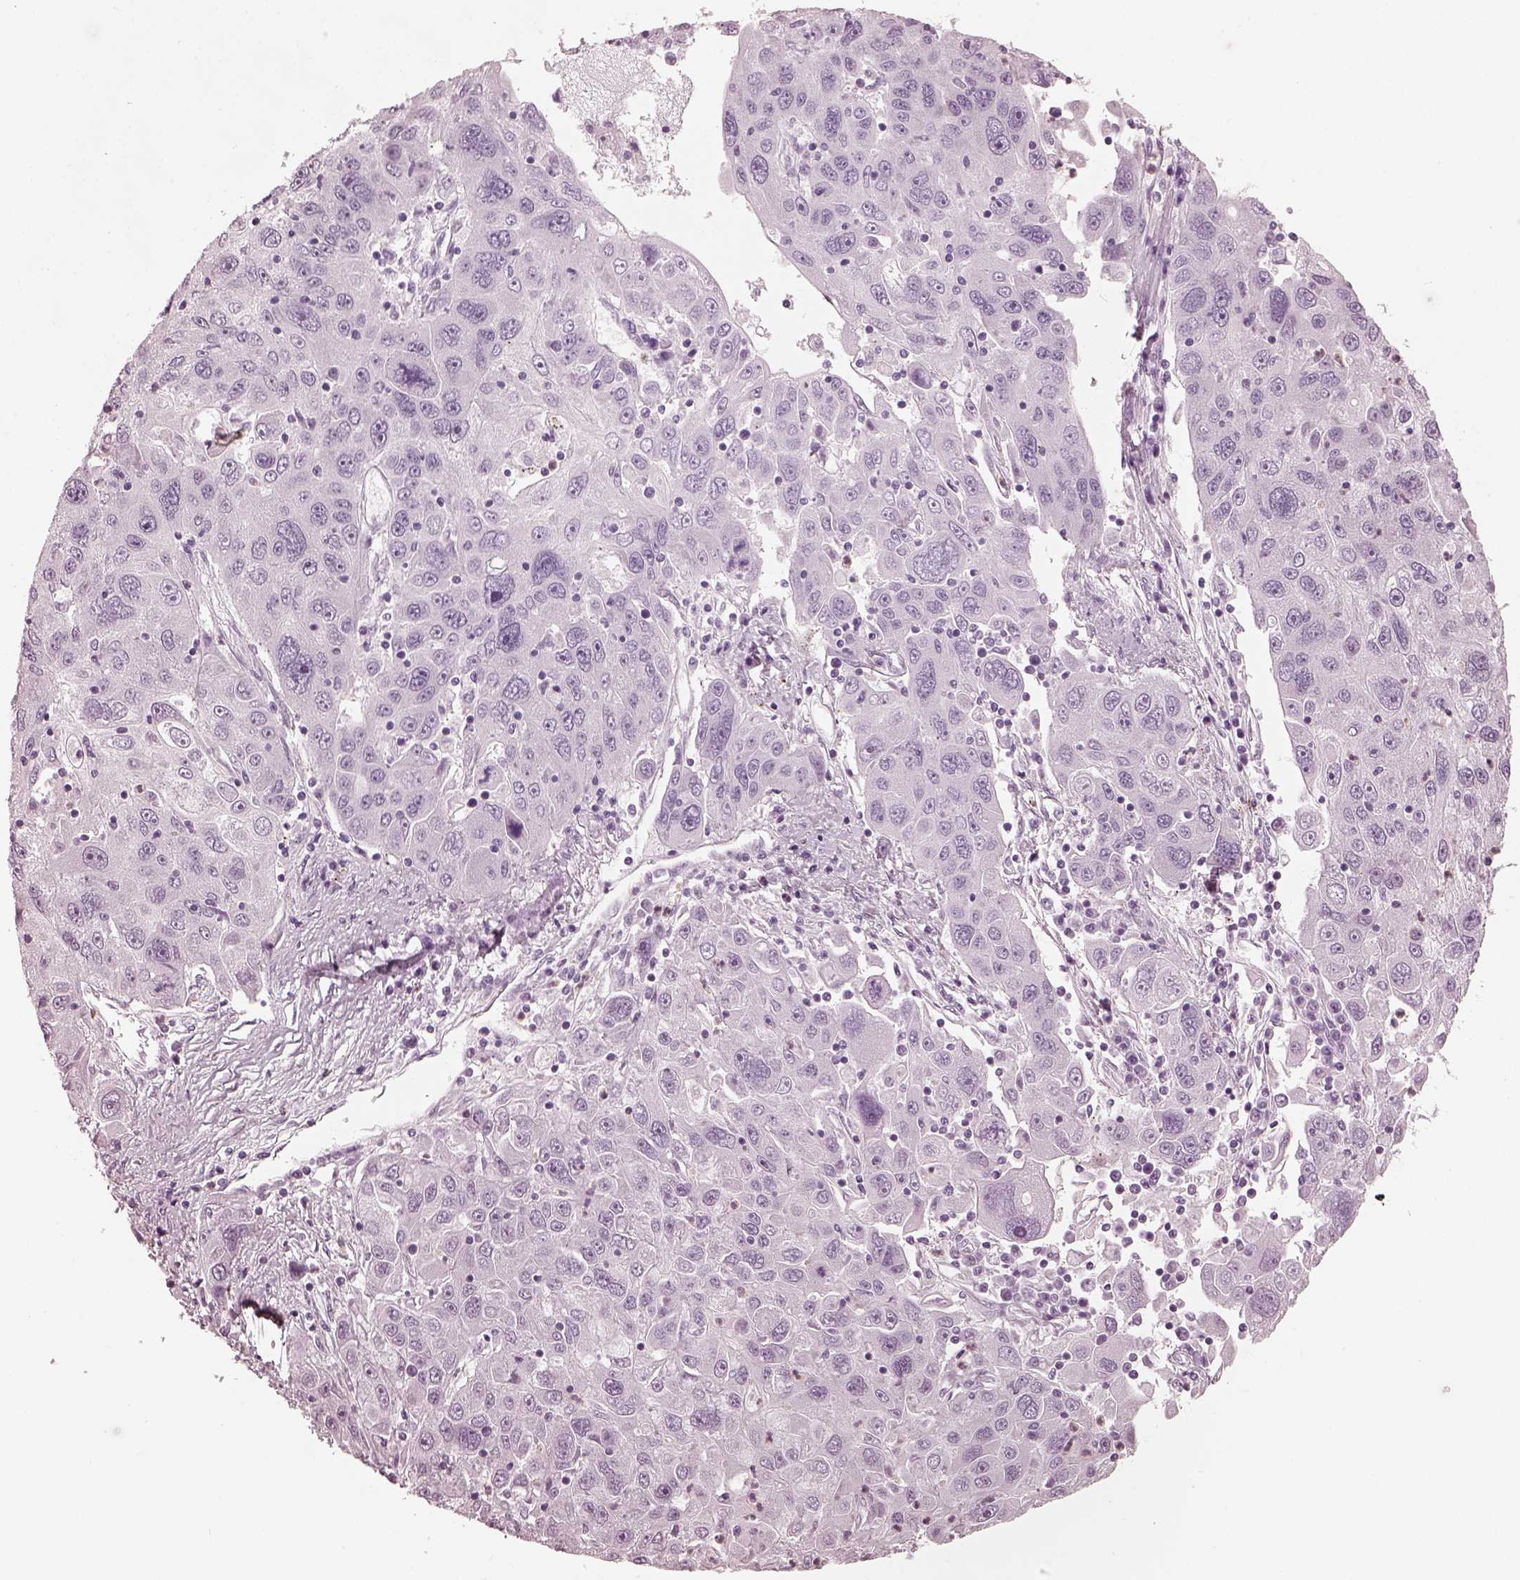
{"staining": {"intensity": "negative", "quantity": "none", "location": "none"}, "tissue": "stomach cancer", "cell_type": "Tumor cells", "image_type": "cancer", "snomed": [{"axis": "morphology", "description": "Adenocarcinoma, NOS"}, {"axis": "topography", "description": "Stomach"}], "caption": "High power microscopy image of an IHC image of stomach cancer, revealing no significant positivity in tumor cells.", "gene": "CSH1", "patient": {"sex": "male", "age": 56}}